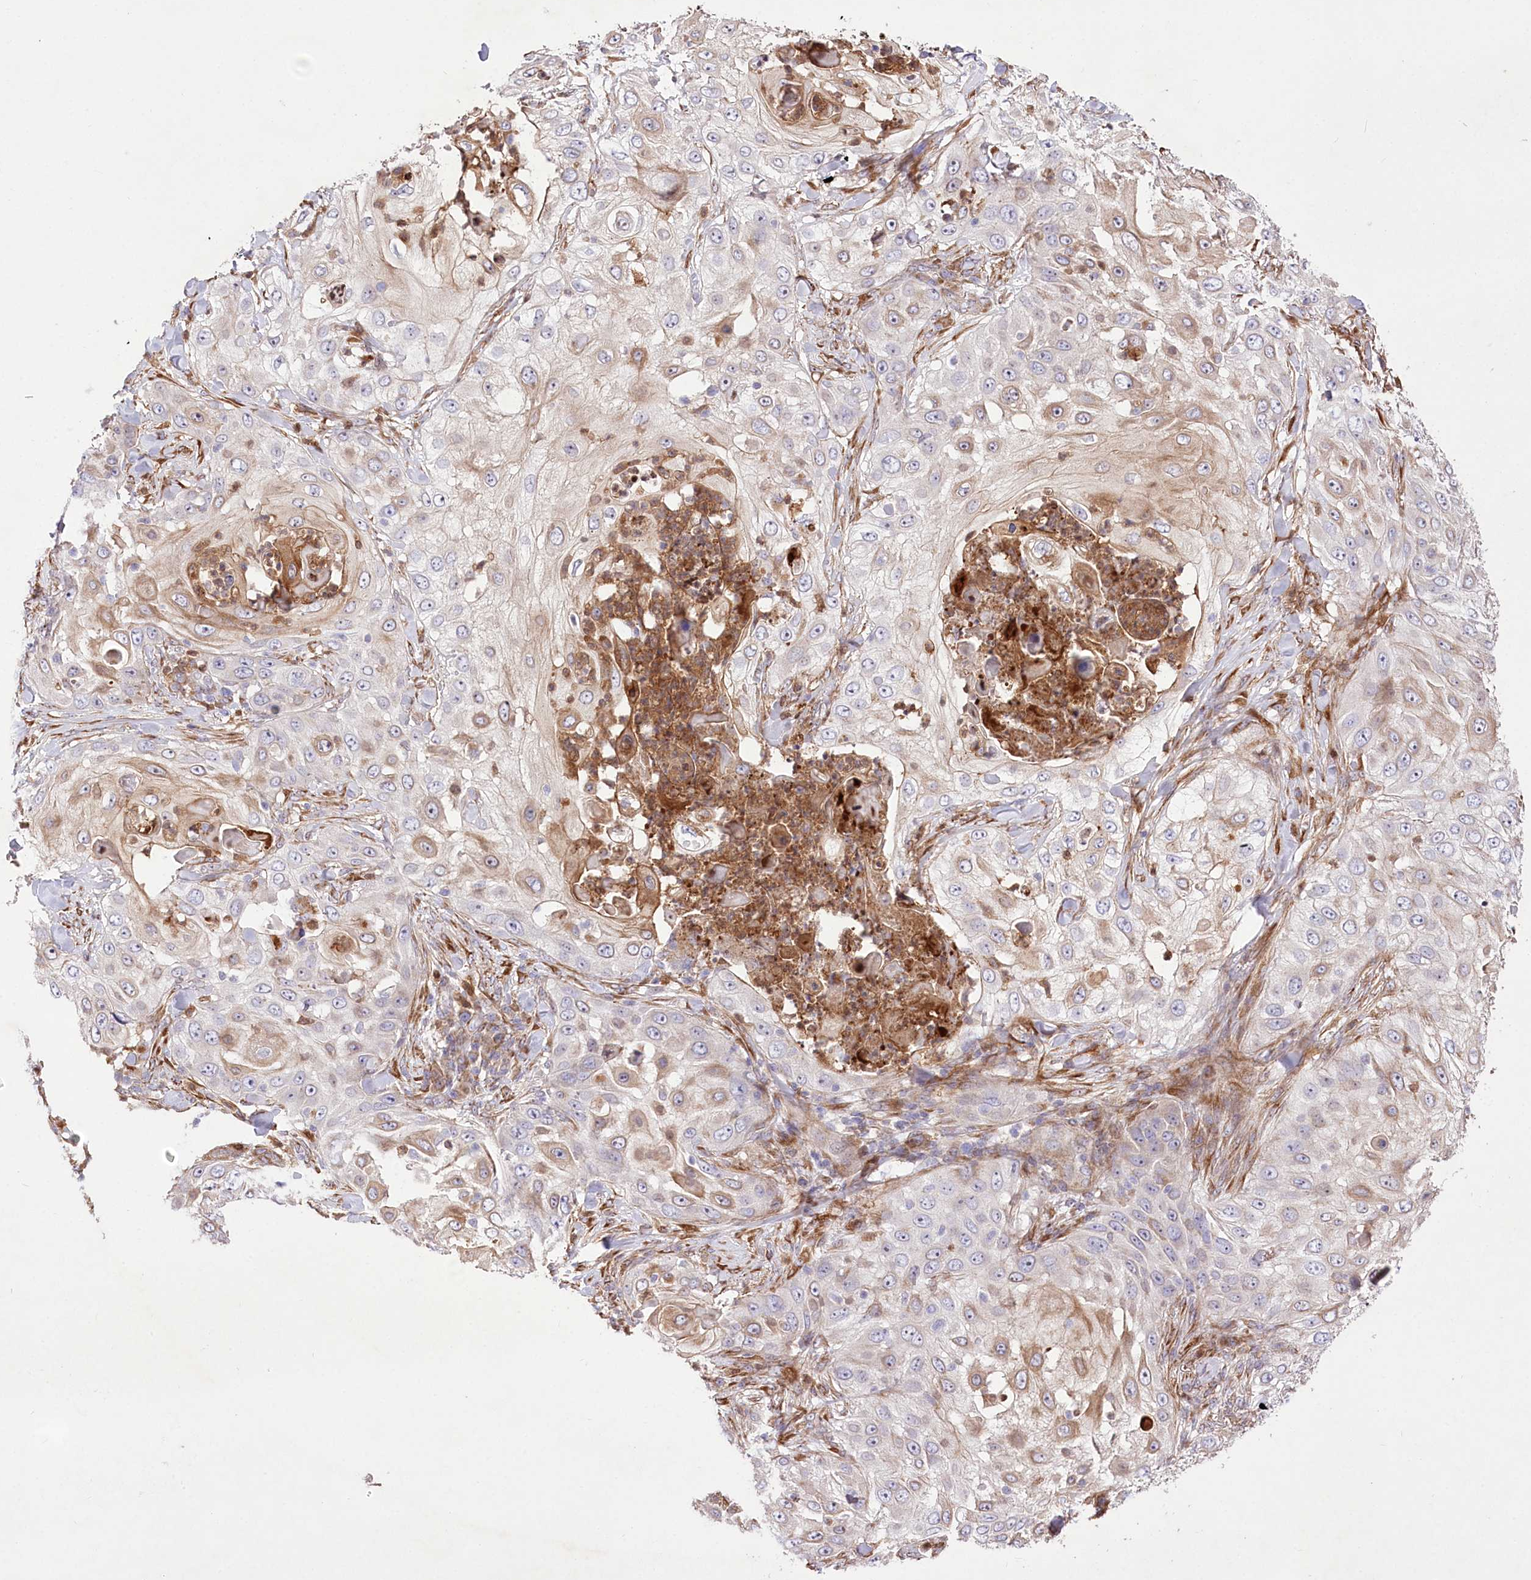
{"staining": {"intensity": "weak", "quantity": "25%-75%", "location": "cytoplasmic/membranous"}, "tissue": "skin cancer", "cell_type": "Tumor cells", "image_type": "cancer", "snomed": [{"axis": "morphology", "description": "Squamous cell carcinoma, NOS"}, {"axis": "topography", "description": "Skin"}], "caption": "A histopathology image of skin squamous cell carcinoma stained for a protein reveals weak cytoplasmic/membranous brown staining in tumor cells.", "gene": "RNF24", "patient": {"sex": "female", "age": 44}}